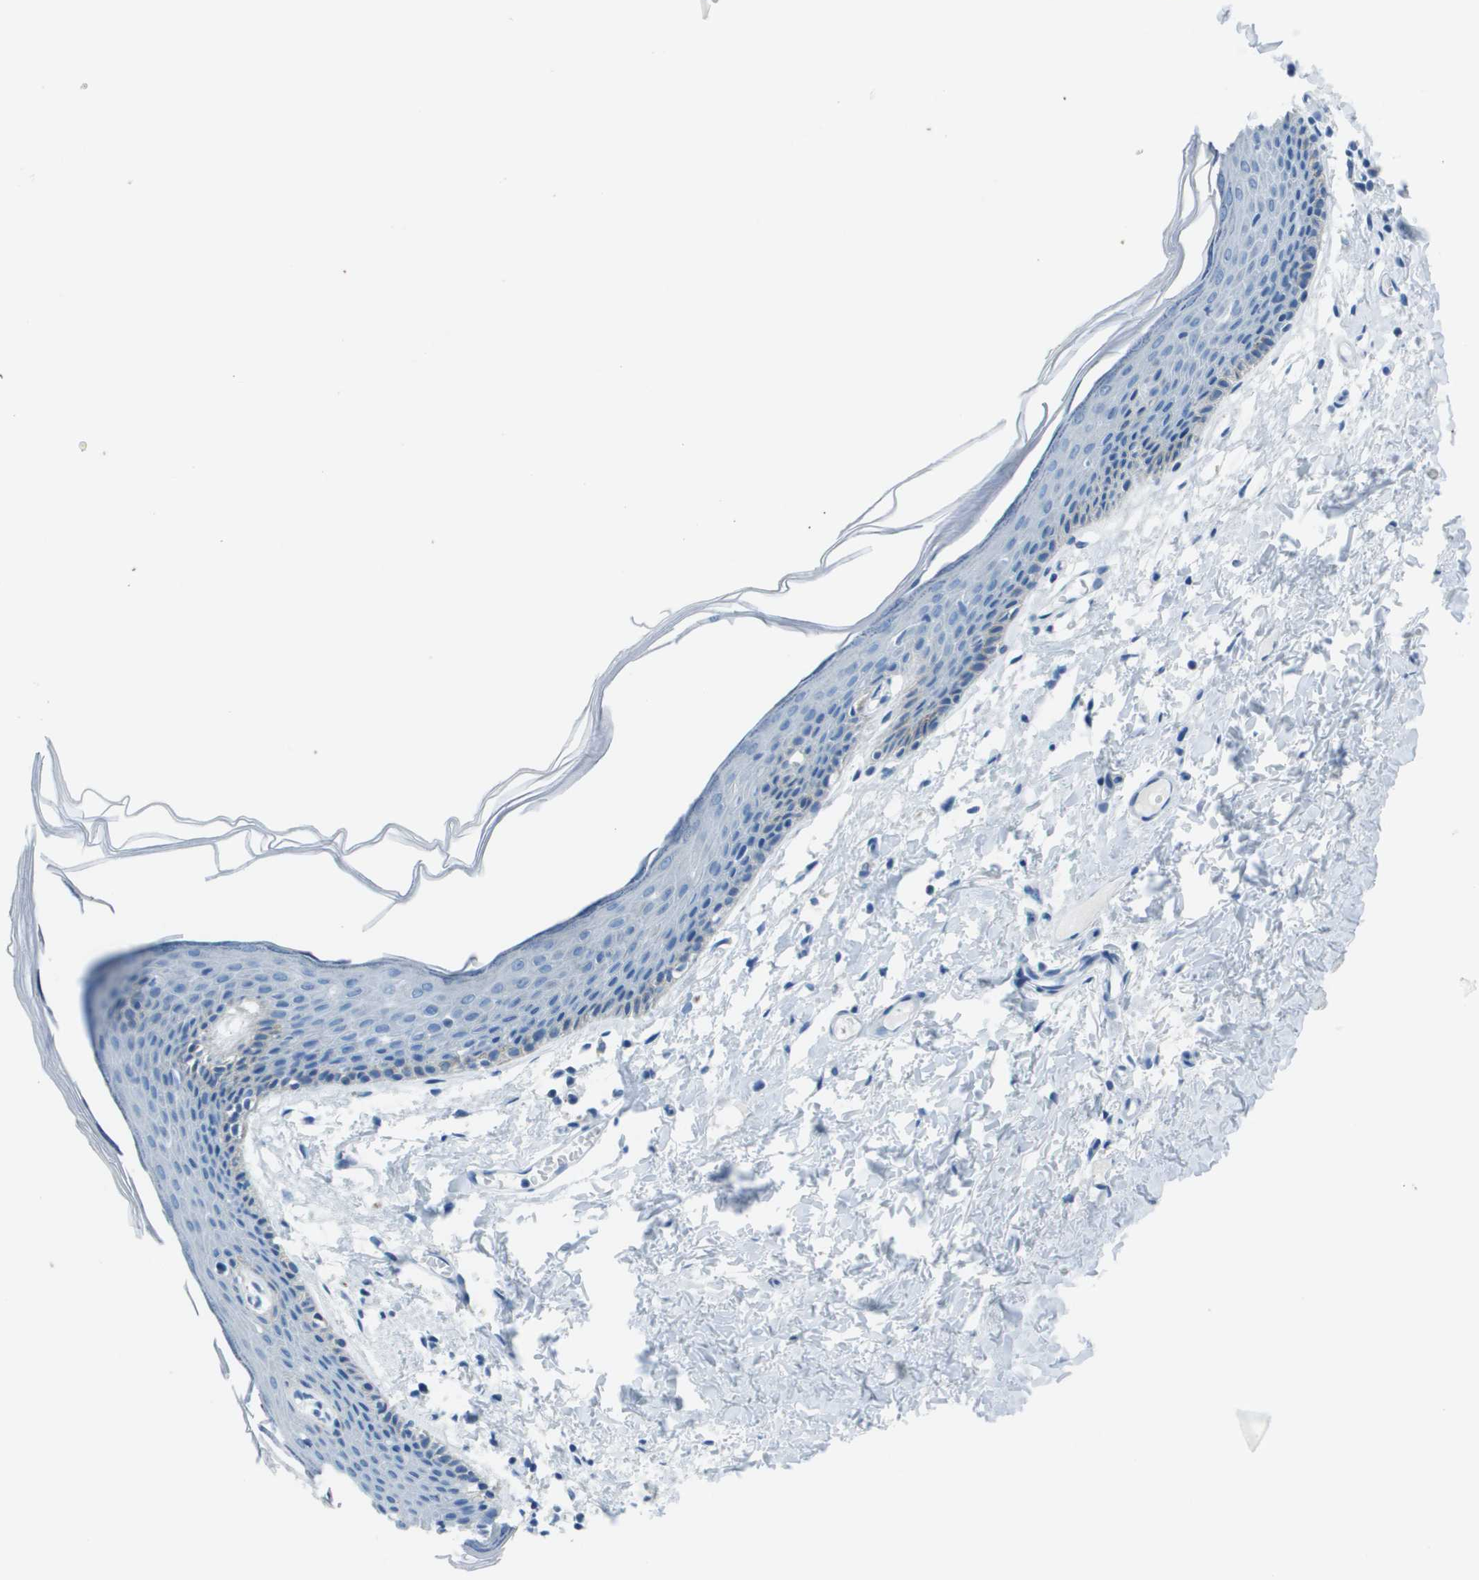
{"staining": {"intensity": "negative", "quantity": "none", "location": "none"}, "tissue": "skin", "cell_type": "Epidermal cells", "image_type": "normal", "snomed": [{"axis": "morphology", "description": "Normal tissue, NOS"}, {"axis": "topography", "description": "Vulva"}], "caption": "Immunohistochemical staining of benign skin shows no significant positivity in epidermal cells.", "gene": "STIP1", "patient": {"sex": "female", "age": 54}}